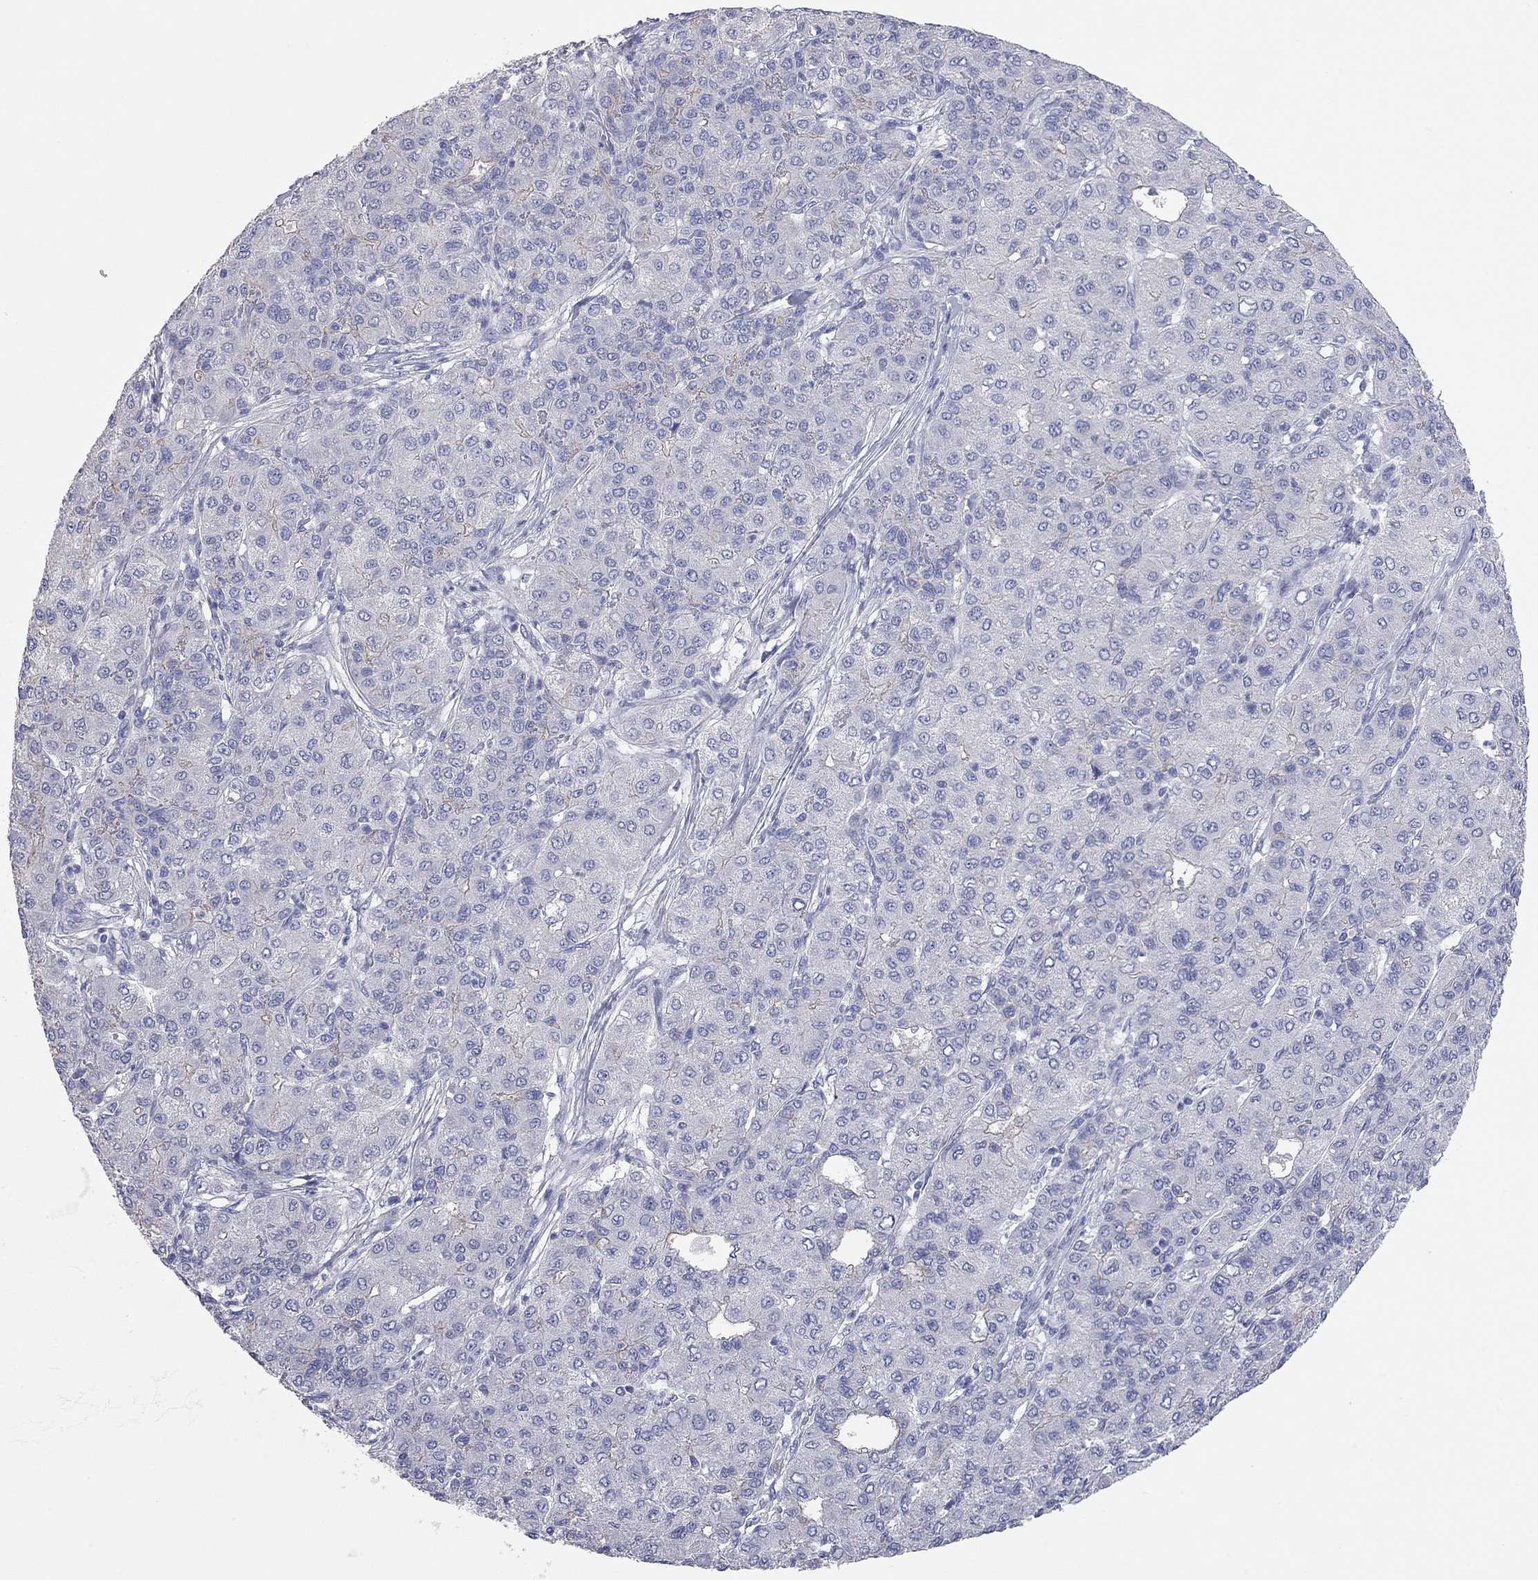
{"staining": {"intensity": "weak", "quantity": "<25%", "location": "cytoplasmic/membranous"}, "tissue": "liver cancer", "cell_type": "Tumor cells", "image_type": "cancer", "snomed": [{"axis": "morphology", "description": "Carcinoma, Hepatocellular, NOS"}, {"axis": "topography", "description": "Liver"}], "caption": "The immunohistochemistry image has no significant positivity in tumor cells of liver cancer tissue.", "gene": "KCNB1", "patient": {"sex": "male", "age": 65}}